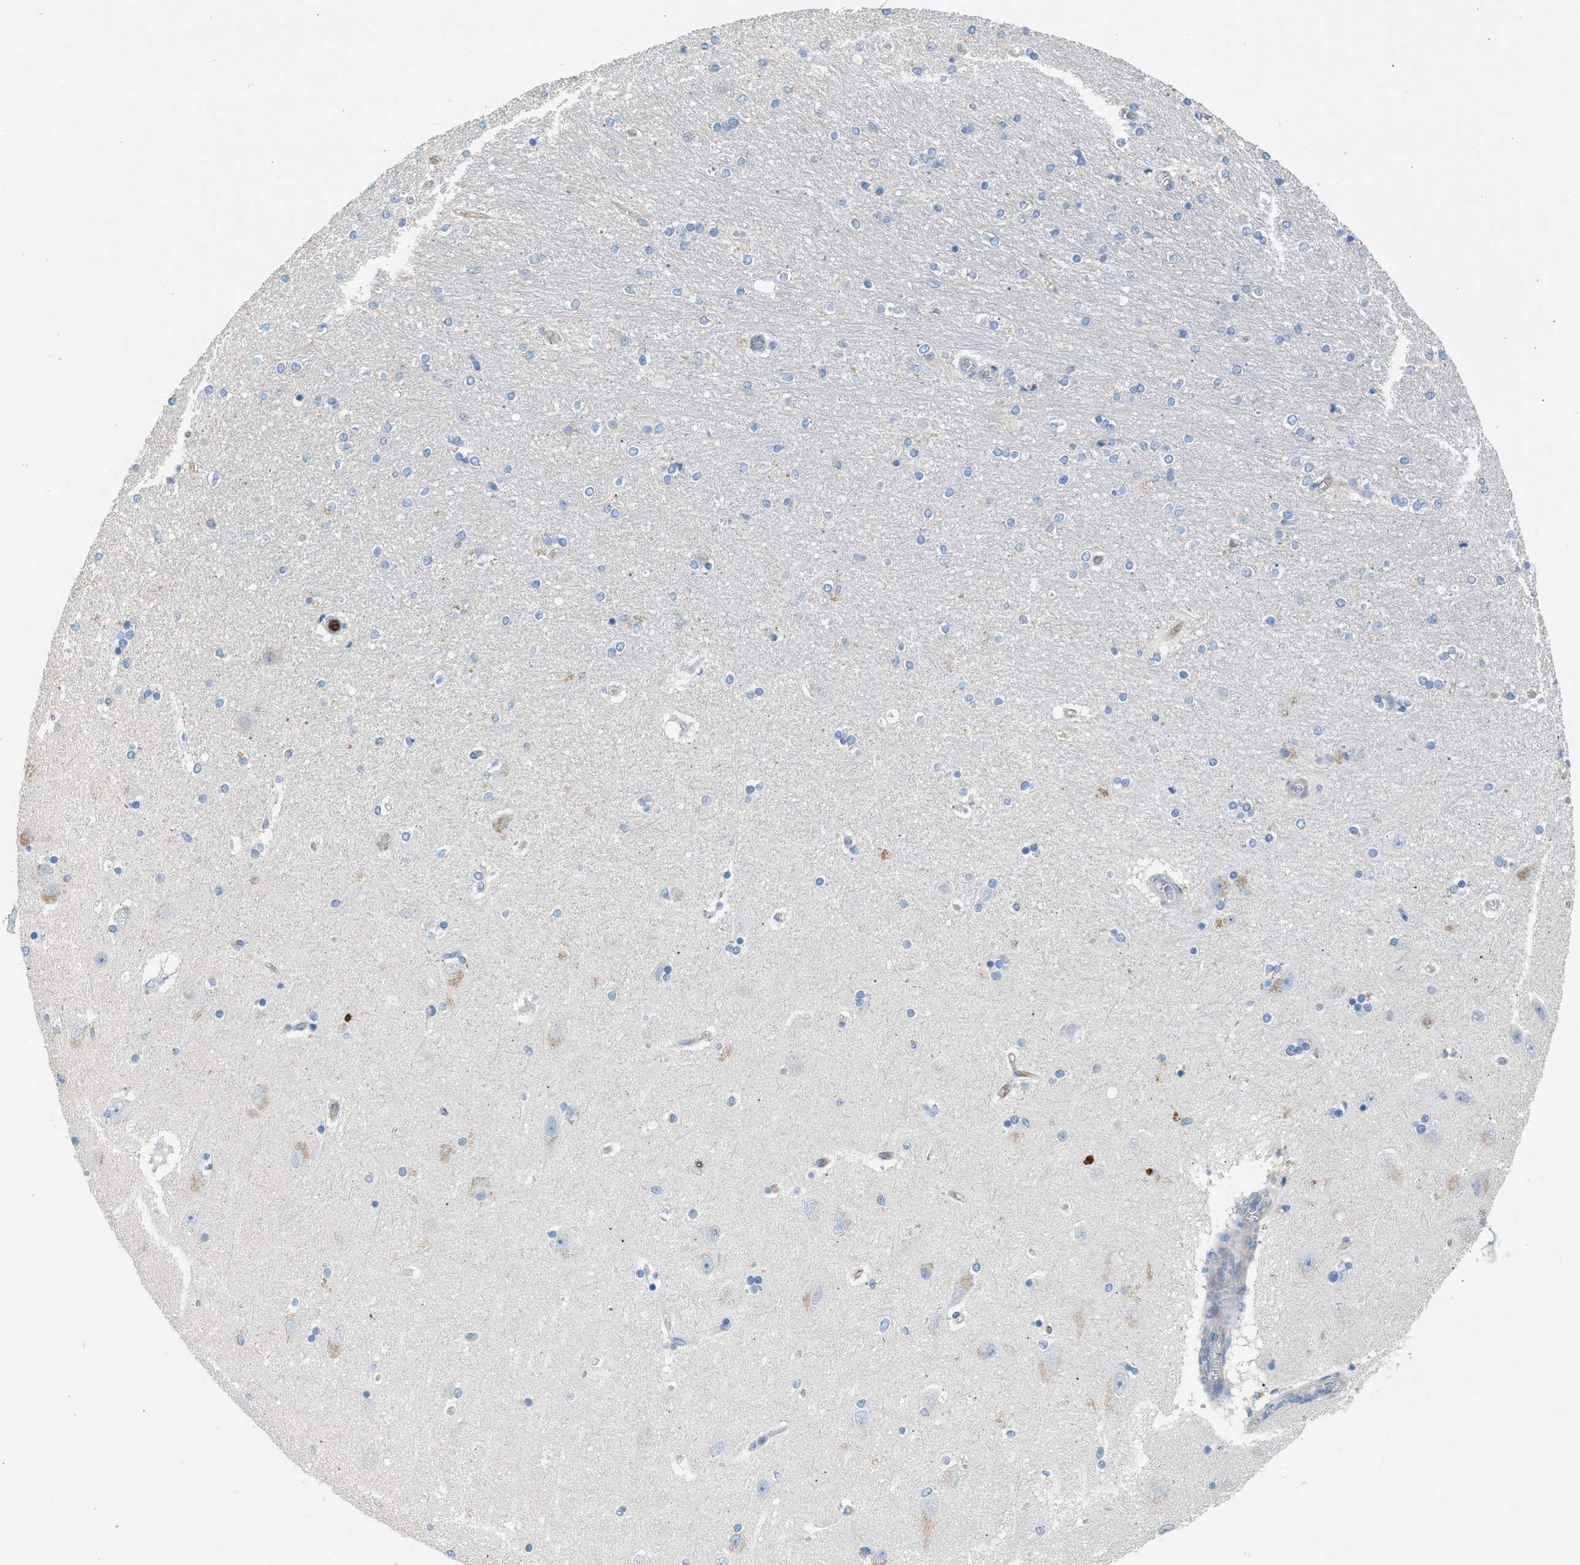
{"staining": {"intensity": "negative", "quantity": "none", "location": "none"}, "tissue": "hippocampus", "cell_type": "Glial cells", "image_type": "normal", "snomed": [{"axis": "morphology", "description": "Normal tissue, NOS"}, {"axis": "topography", "description": "Hippocampus"}], "caption": "High magnification brightfield microscopy of normal hippocampus stained with DAB (brown) and counterstained with hematoxylin (blue): glial cells show no significant staining.", "gene": "DYSF", "patient": {"sex": "female", "age": 54}}